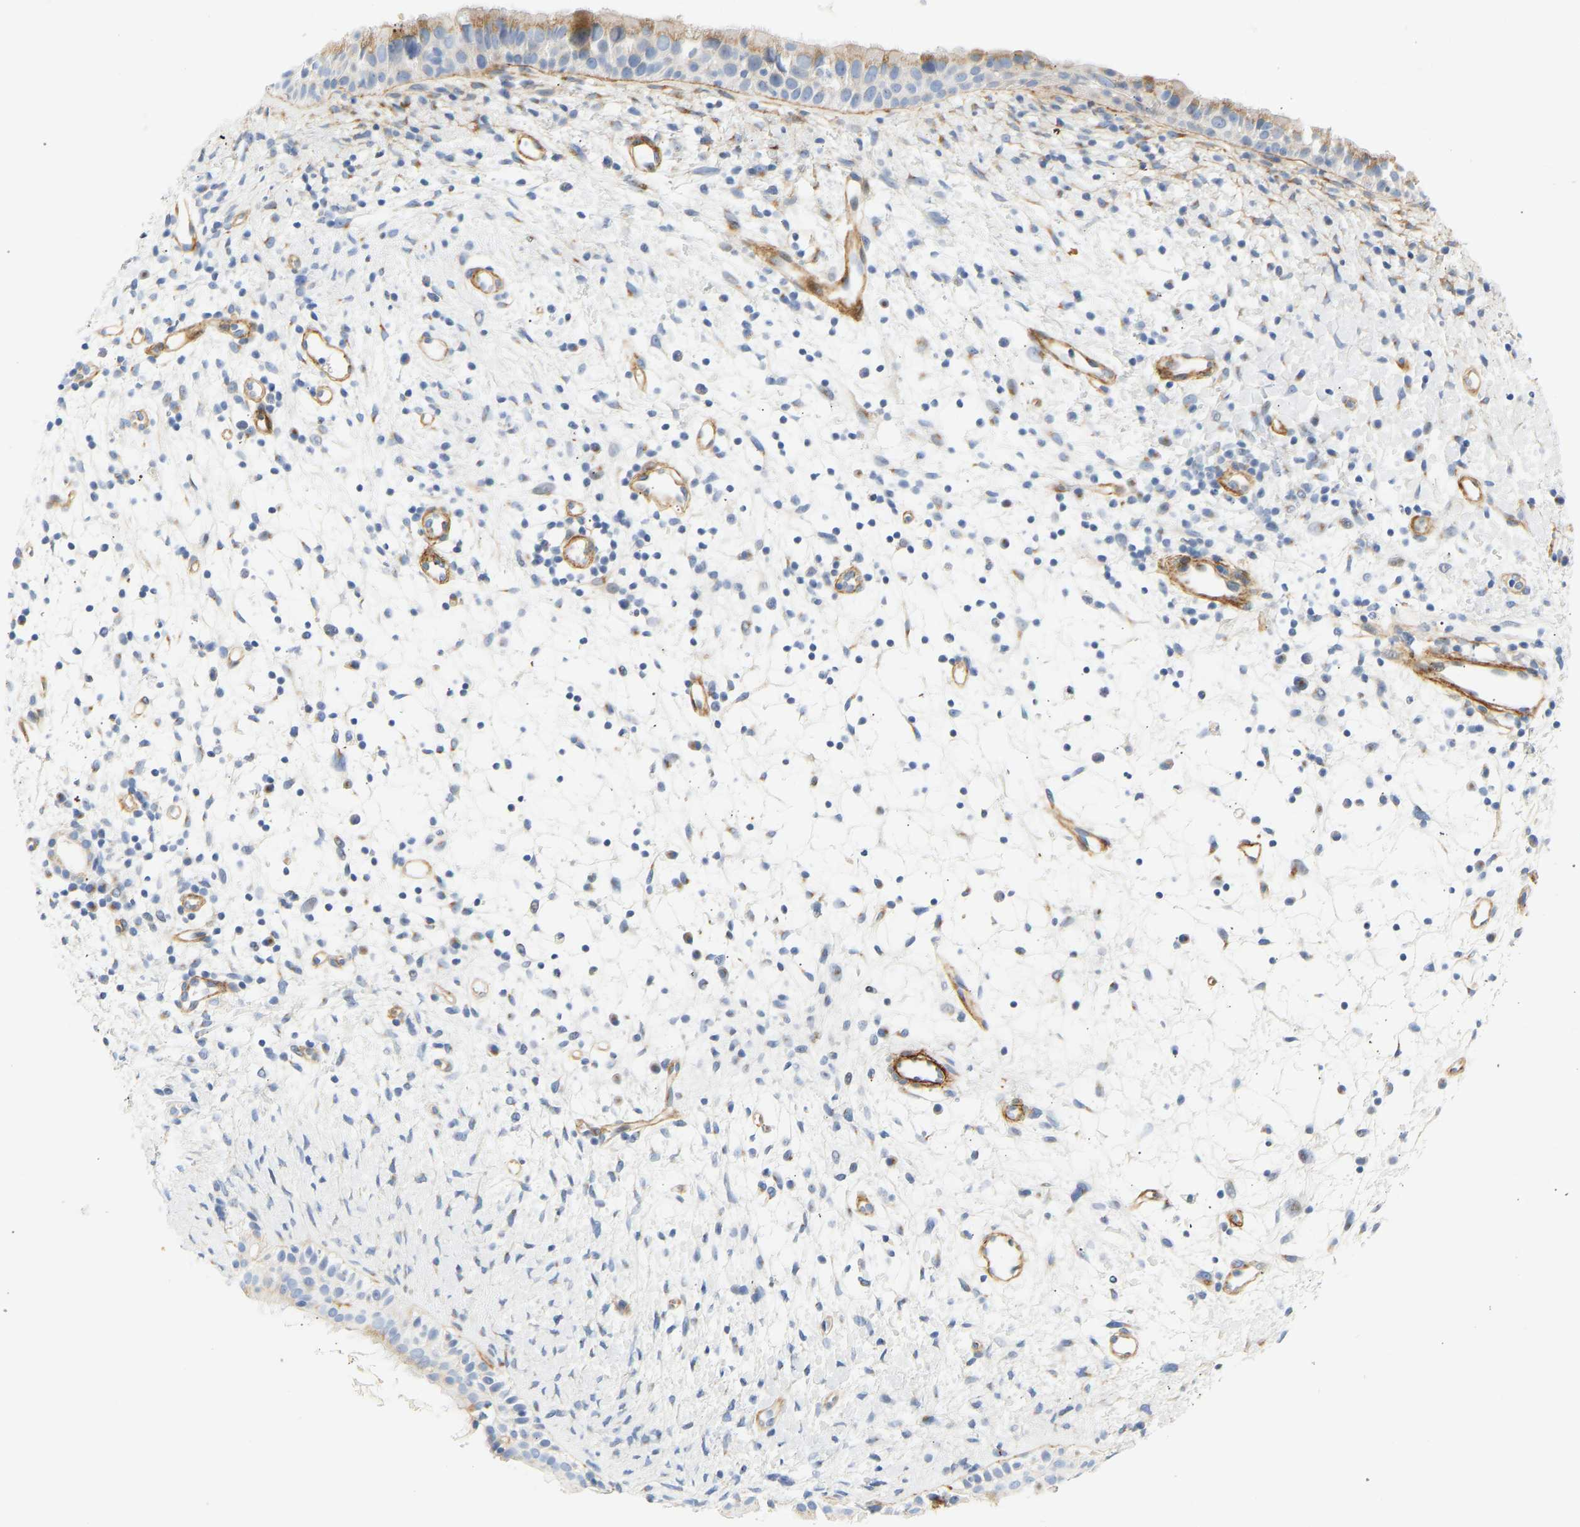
{"staining": {"intensity": "moderate", "quantity": "<25%", "location": "cytoplasmic/membranous"}, "tissue": "nasopharynx", "cell_type": "Respiratory epithelial cells", "image_type": "normal", "snomed": [{"axis": "morphology", "description": "Normal tissue, NOS"}, {"axis": "topography", "description": "Nasopharynx"}], "caption": "Respiratory epithelial cells show low levels of moderate cytoplasmic/membranous staining in approximately <25% of cells in benign human nasopharynx. The staining was performed using DAB (3,3'-diaminobenzidine), with brown indicating positive protein expression. Nuclei are stained blue with hematoxylin.", "gene": "SLC30A7", "patient": {"sex": "male", "age": 22}}